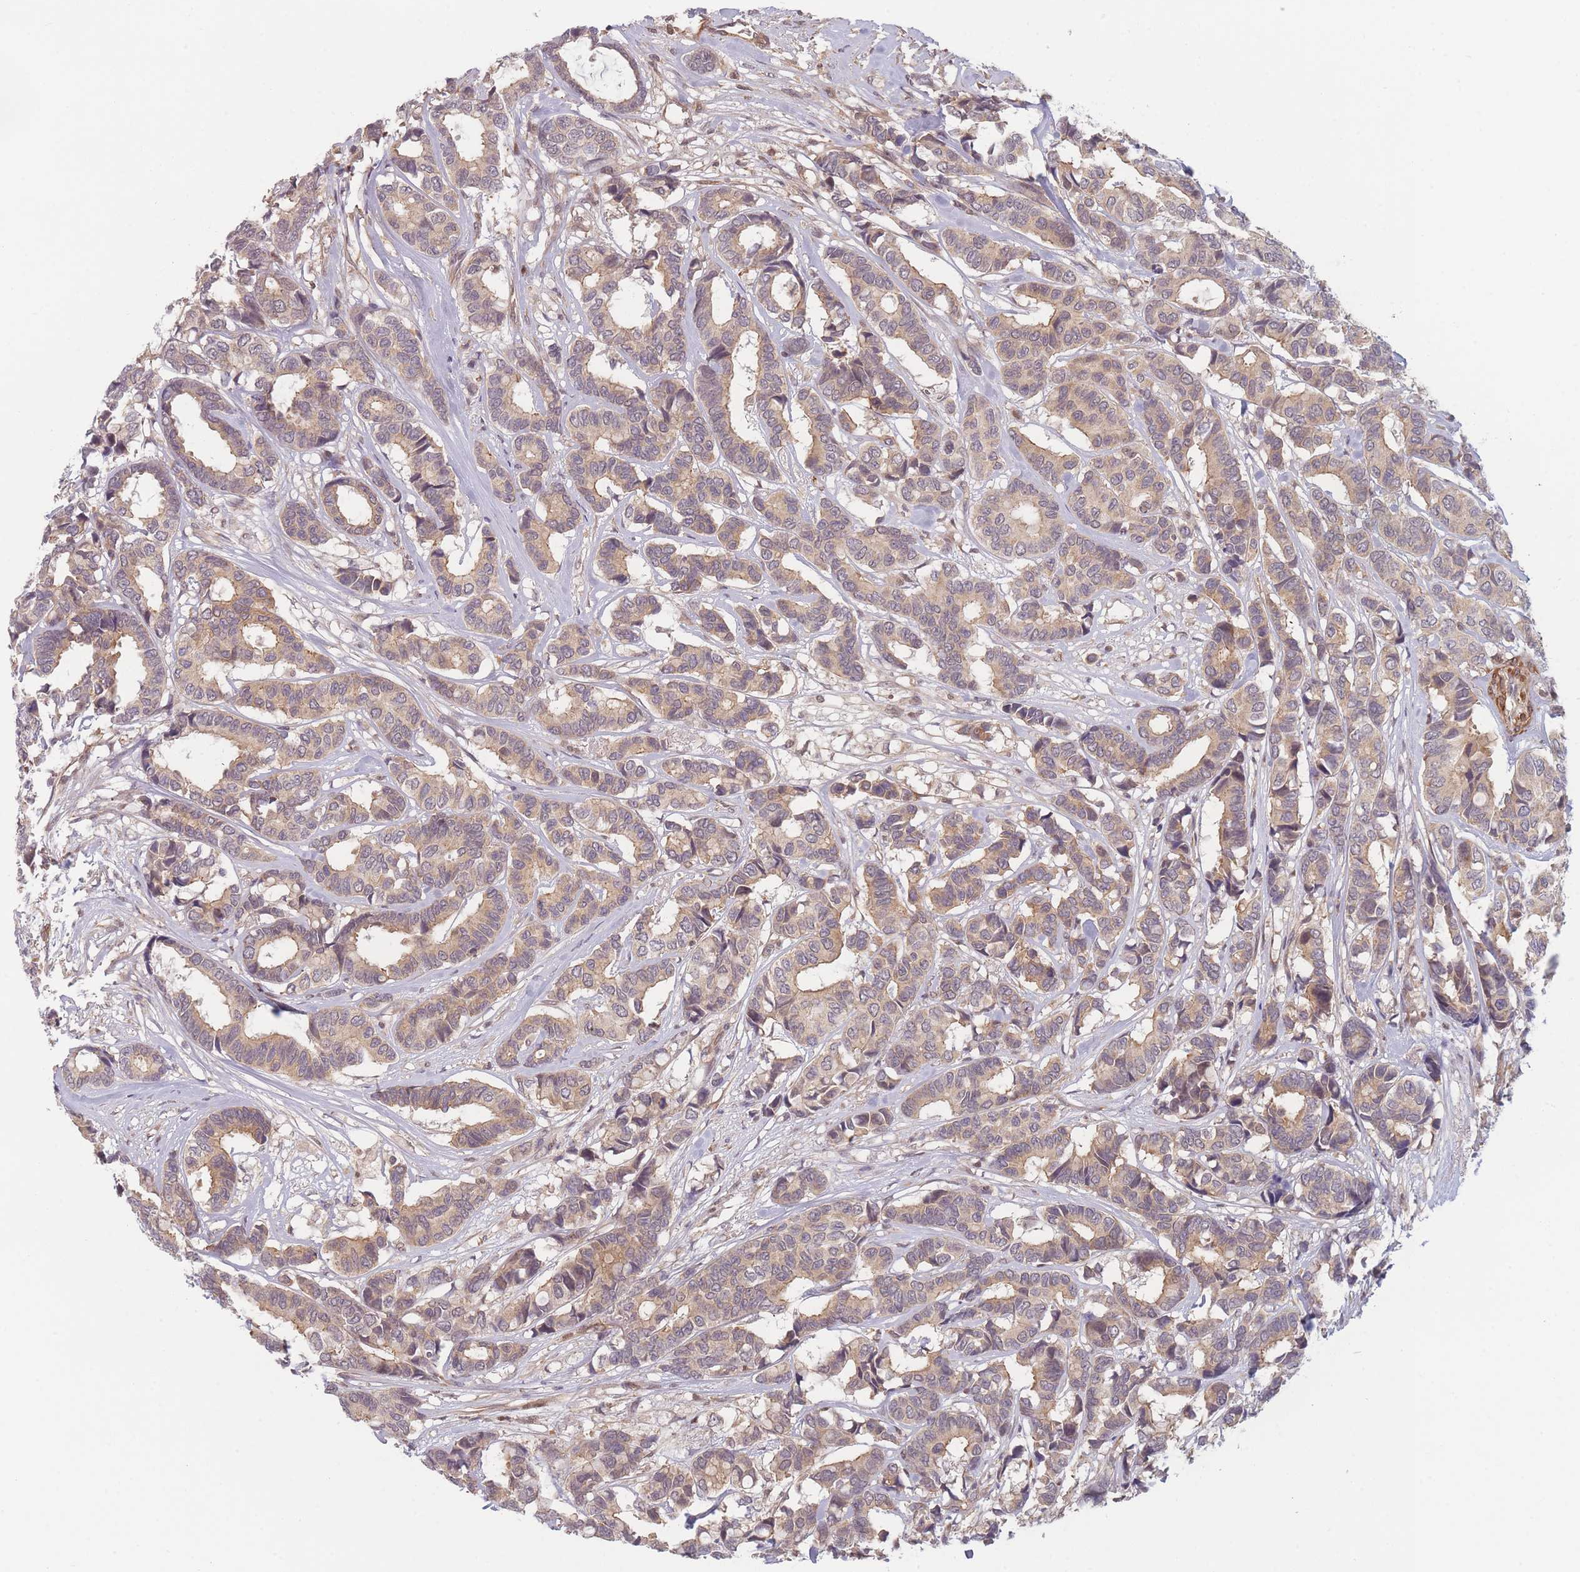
{"staining": {"intensity": "weak", "quantity": ">75%", "location": "cytoplasmic/membranous"}, "tissue": "breast cancer", "cell_type": "Tumor cells", "image_type": "cancer", "snomed": [{"axis": "morphology", "description": "Duct carcinoma"}, {"axis": "topography", "description": "Breast"}], "caption": "Breast cancer (invasive ductal carcinoma) stained with a protein marker reveals weak staining in tumor cells.", "gene": "FAM153A", "patient": {"sex": "female", "age": 87}}